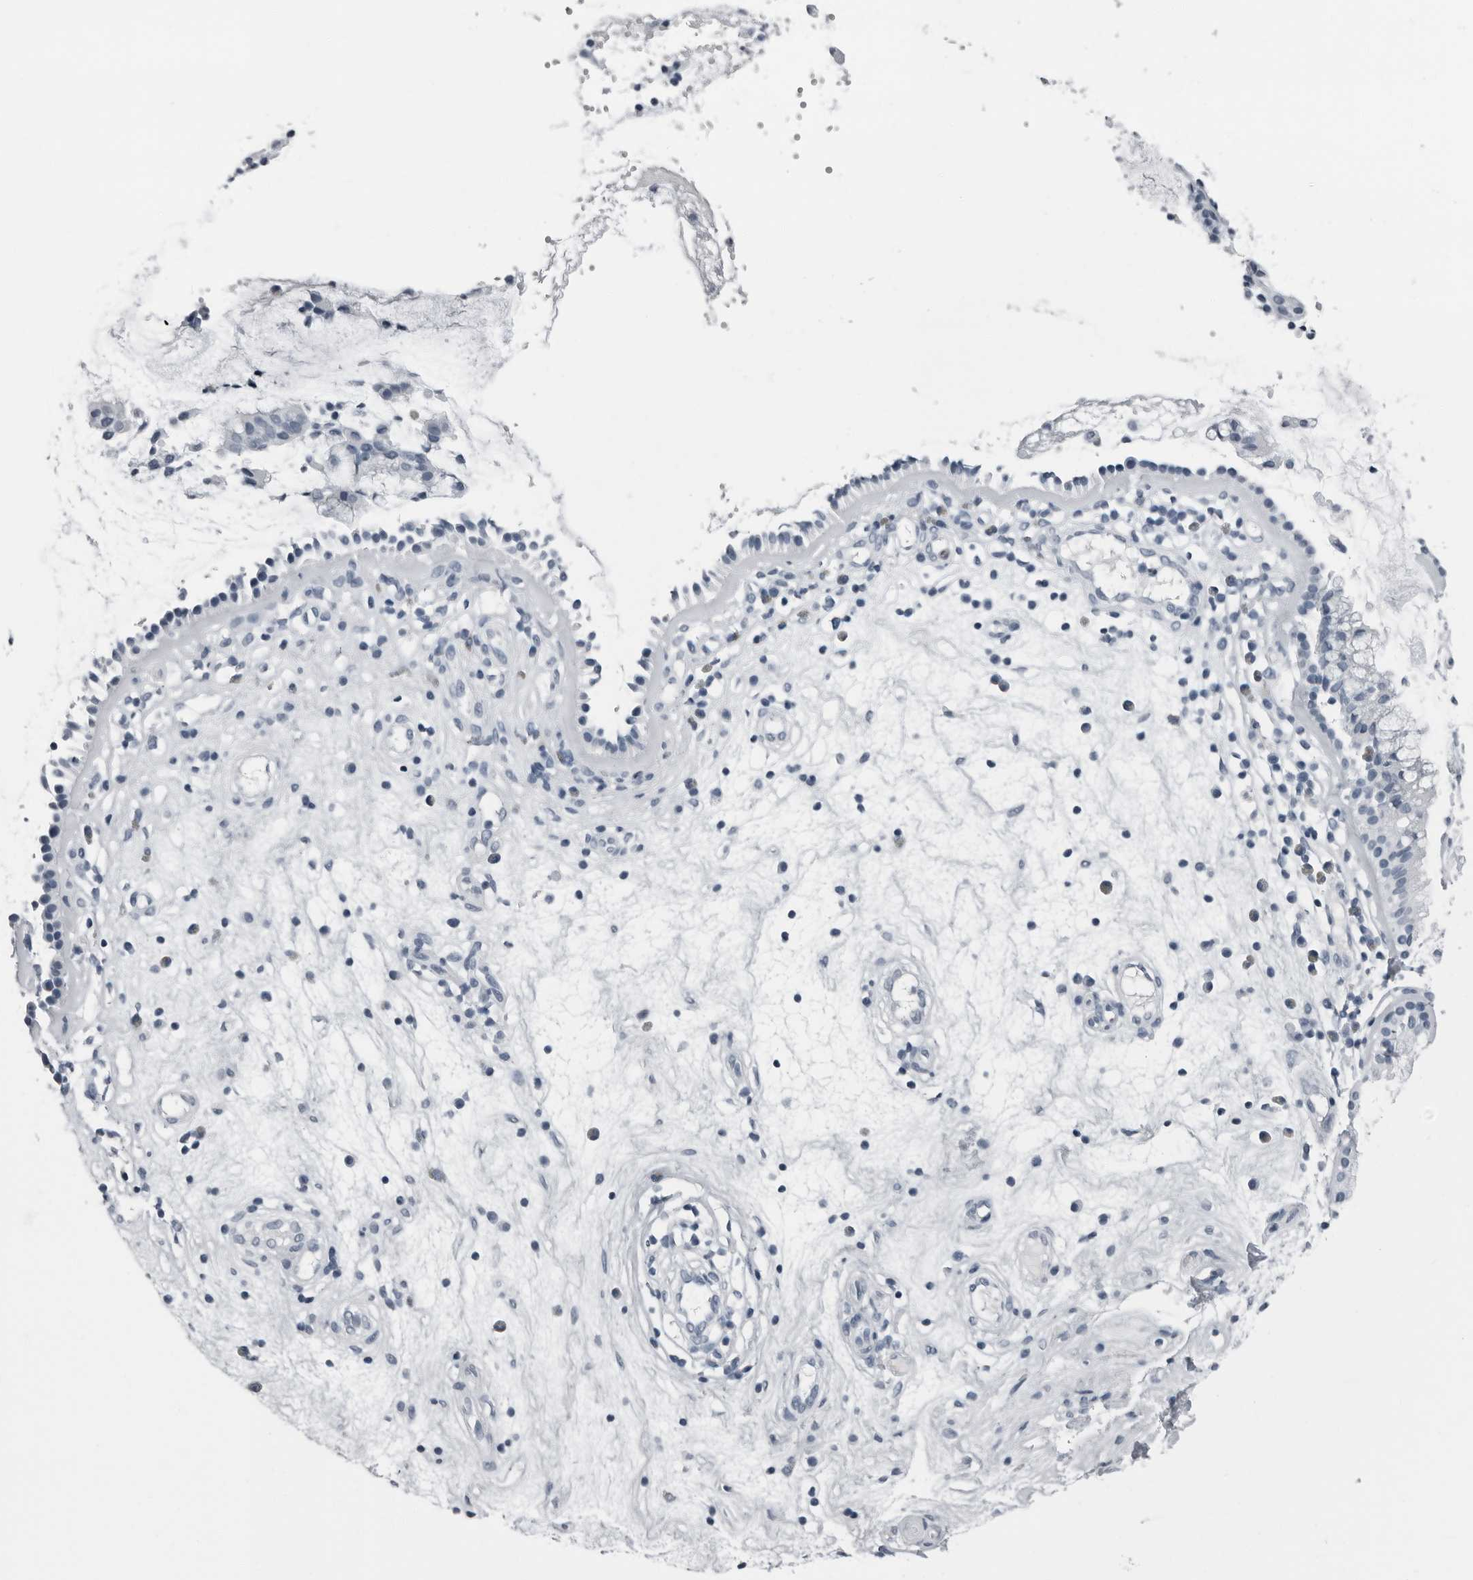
{"staining": {"intensity": "negative", "quantity": "none", "location": "none"}, "tissue": "nasopharynx", "cell_type": "Respiratory epithelial cells", "image_type": "normal", "snomed": [{"axis": "morphology", "description": "Normal tissue, NOS"}, {"axis": "topography", "description": "Nasopharynx"}], "caption": "The histopathology image demonstrates no staining of respiratory epithelial cells in unremarkable nasopharynx.", "gene": "PRSS1", "patient": {"sex": "female", "age": 39}}